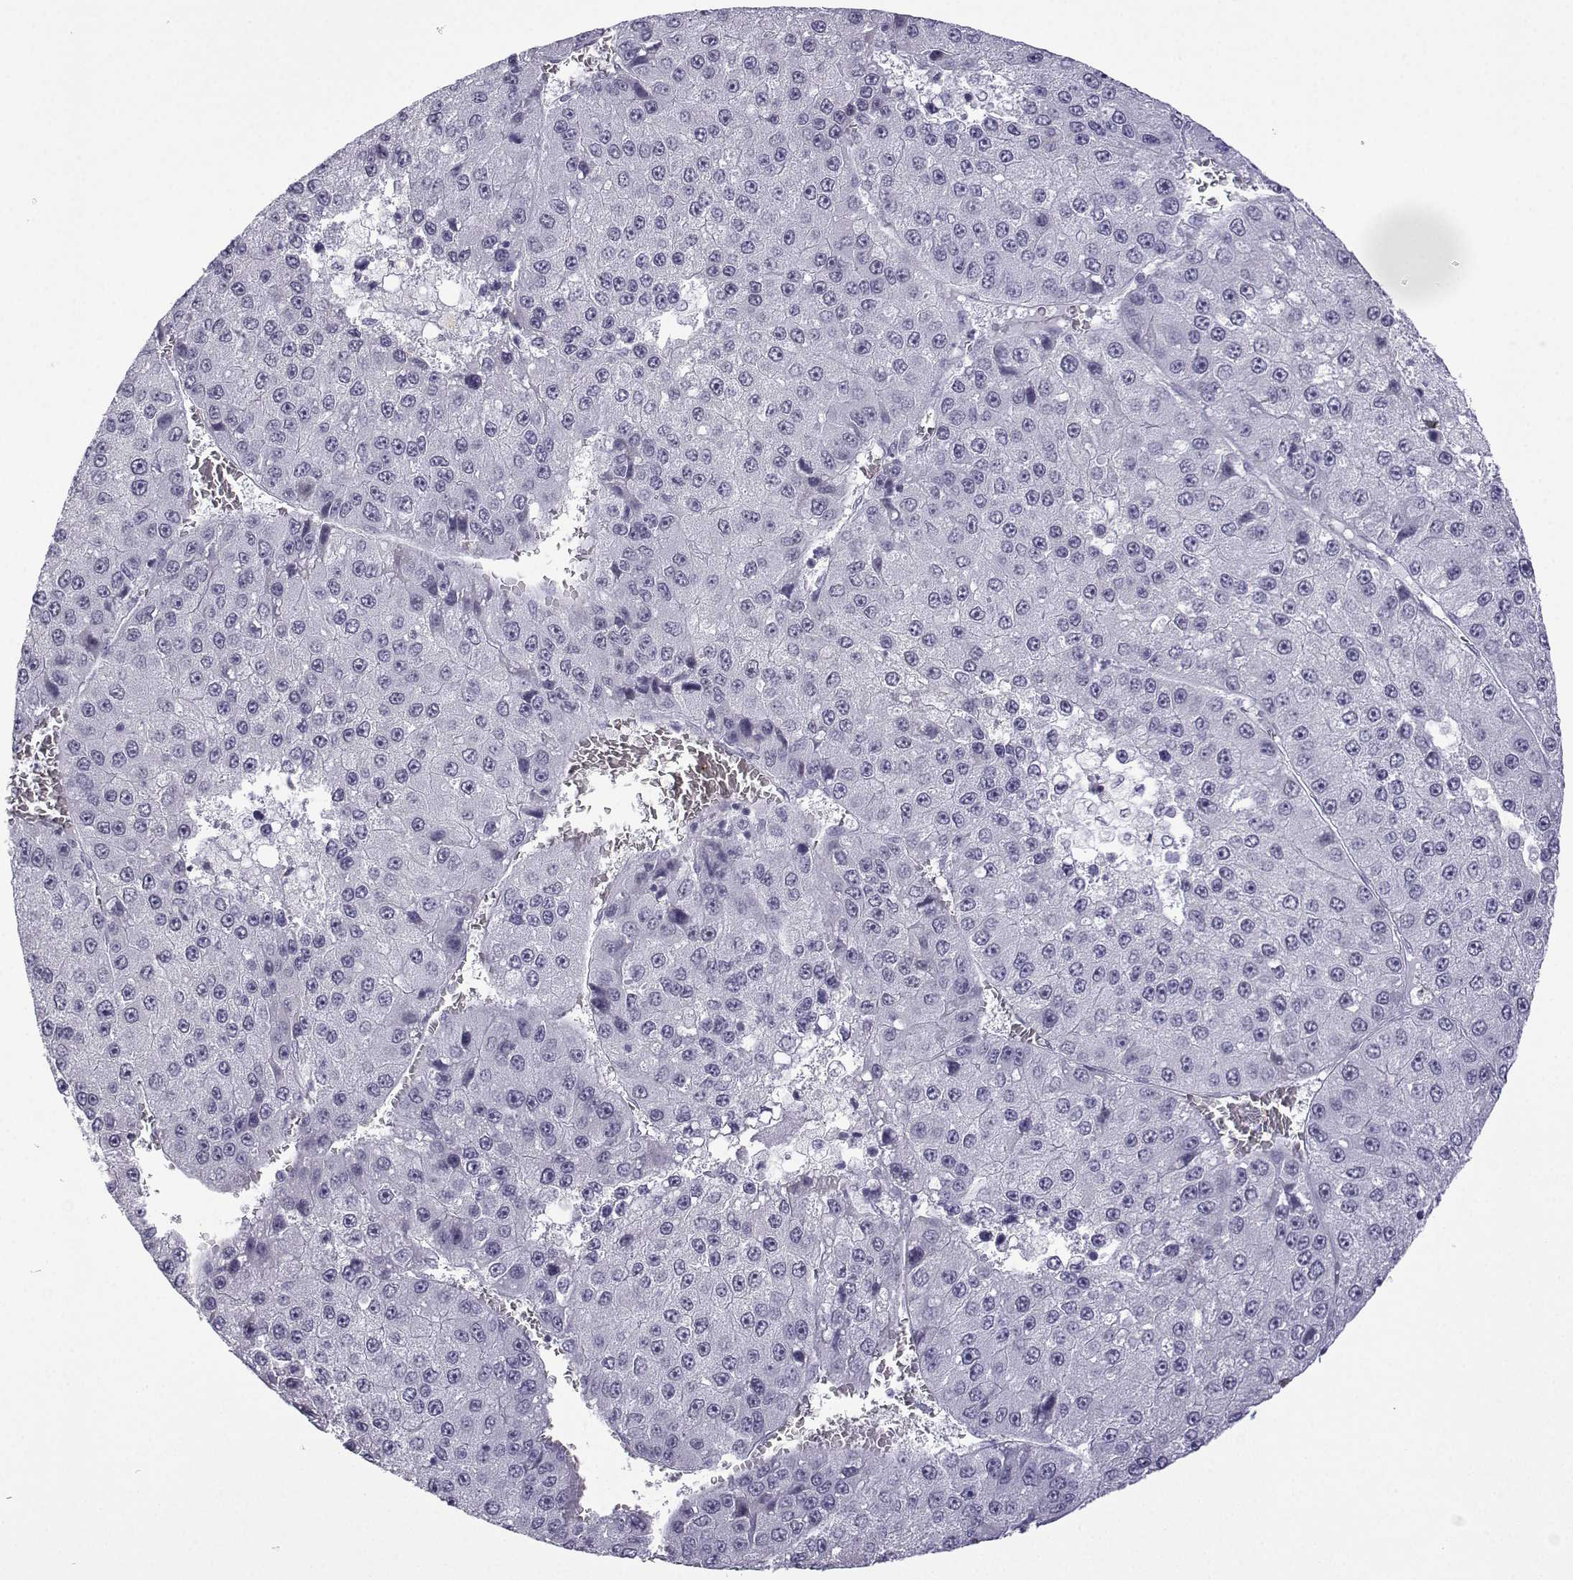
{"staining": {"intensity": "negative", "quantity": "none", "location": "none"}, "tissue": "liver cancer", "cell_type": "Tumor cells", "image_type": "cancer", "snomed": [{"axis": "morphology", "description": "Carcinoma, Hepatocellular, NOS"}, {"axis": "topography", "description": "Liver"}], "caption": "There is no significant expression in tumor cells of hepatocellular carcinoma (liver). (DAB (3,3'-diaminobenzidine) immunohistochemistry (IHC), high magnification).", "gene": "MRGBP", "patient": {"sex": "female", "age": 73}}